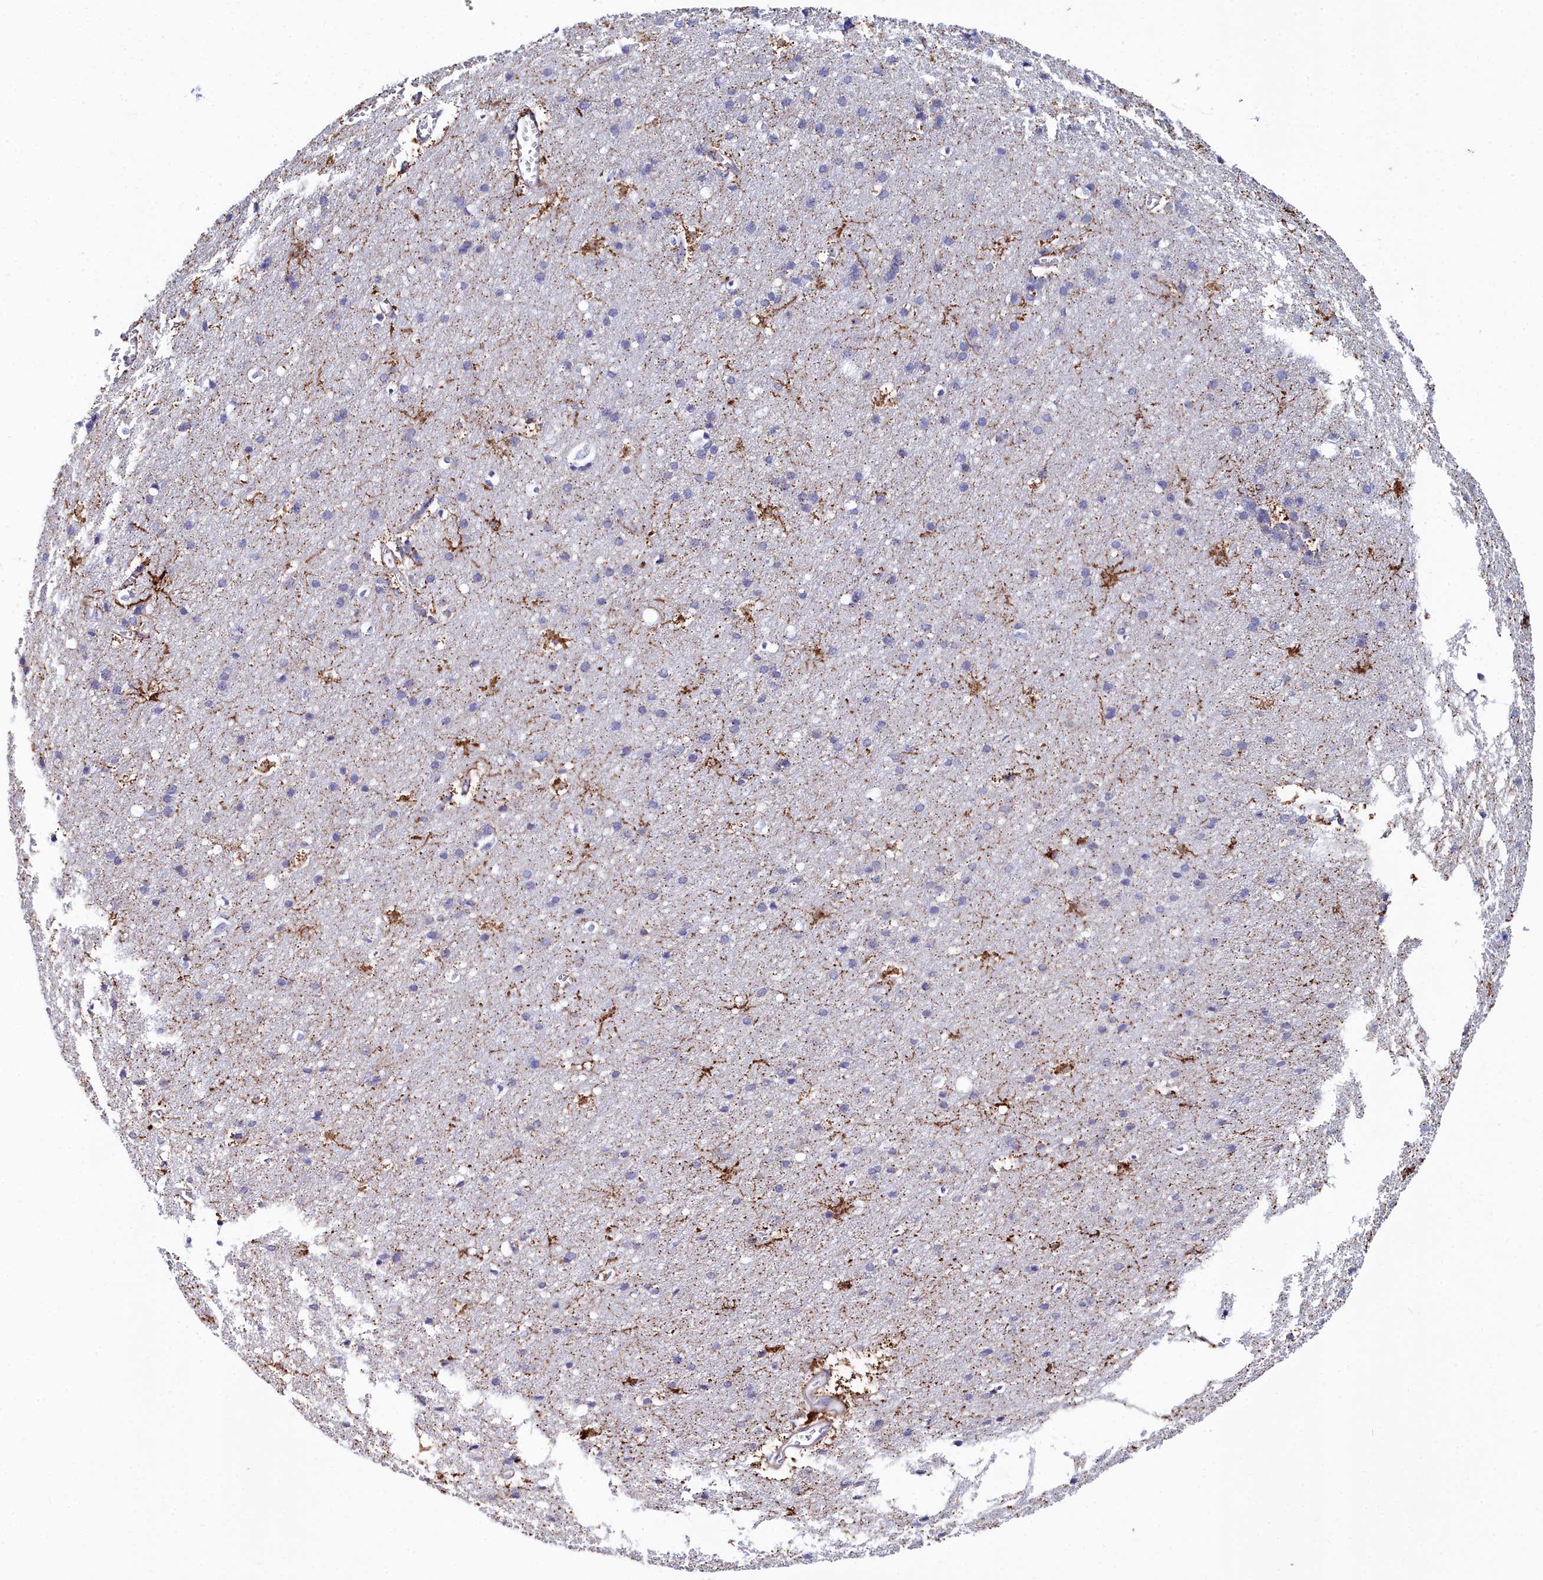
{"staining": {"intensity": "negative", "quantity": "none", "location": "none"}, "tissue": "cerebral cortex", "cell_type": "Endothelial cells", "image_type": "normal", "snomed": [{"axis": "morphology", "description": "Normal tissue, NOS"}, {"axis": "topography", "description": "Cerebral cortex"}], "caption": "A high-resolution image shows immunohistochemistry (IHC) staining of unremarkable cerebral cortex, which reveals no significant staining in endothelial cells. (DAB IHC with hematoxylin counter stain).", "gene": "SLC49A3", "patient": {"sex": "male", "age": 54}}